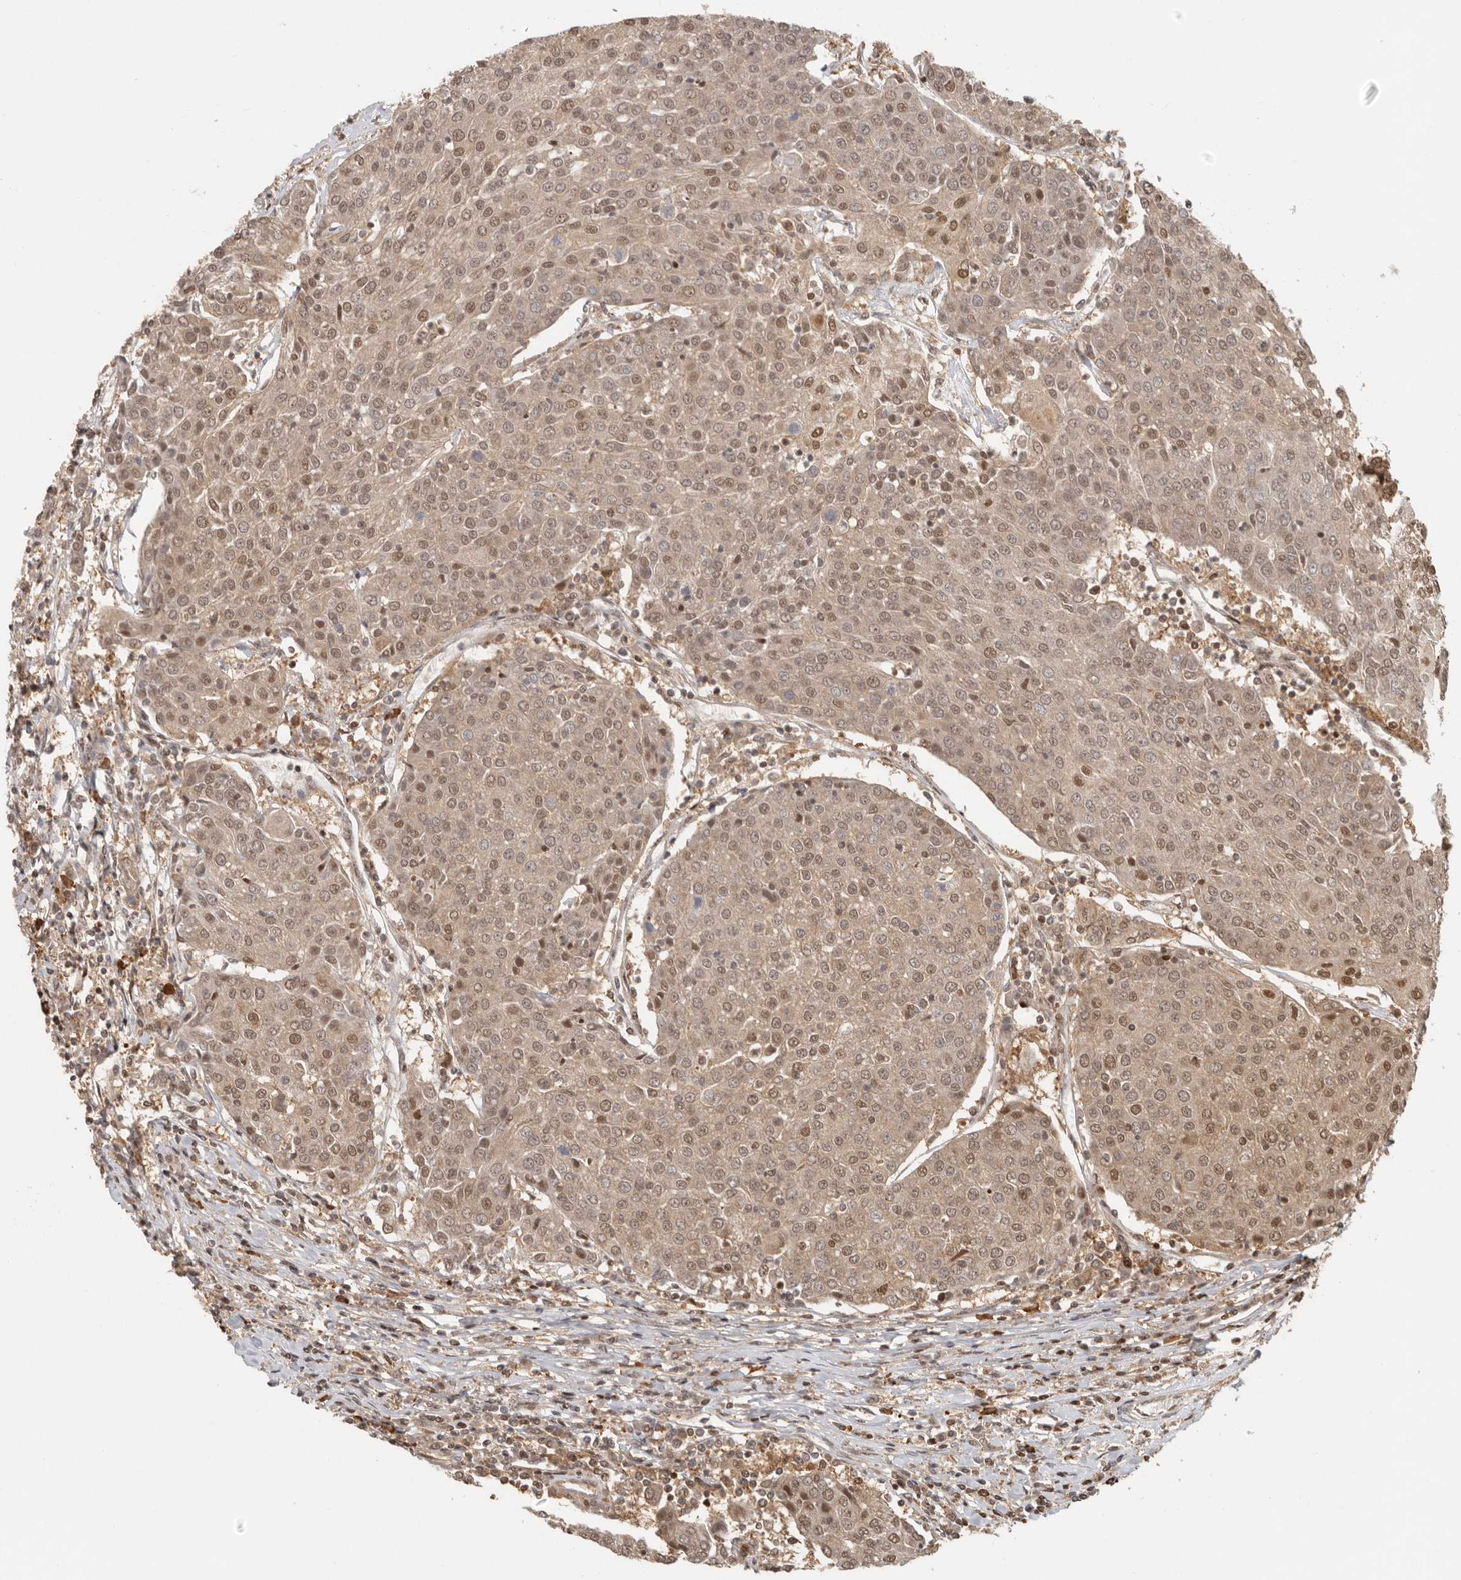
{"staining": {"intensity": "moderate", "quantity": ">75%", "location": "nuclear"}, "tissue": "urothelial cancer", "cell_type": "Tumor cells", "image_type": "cancer", "snomed": [{"axis": "morphology", "description": "Urothelial carcinoma, High grade"}, {"axis": "topography", "description": "Urinary bladder"}], "caption": "Immunohistochemical staining of high-grade urothelial carcinoma shows medium levels of moderate nuclear expression in approximately >75% of tumor cells.", "gene": "PSMA5", "patient": {"sex": "female", "age": 85}}